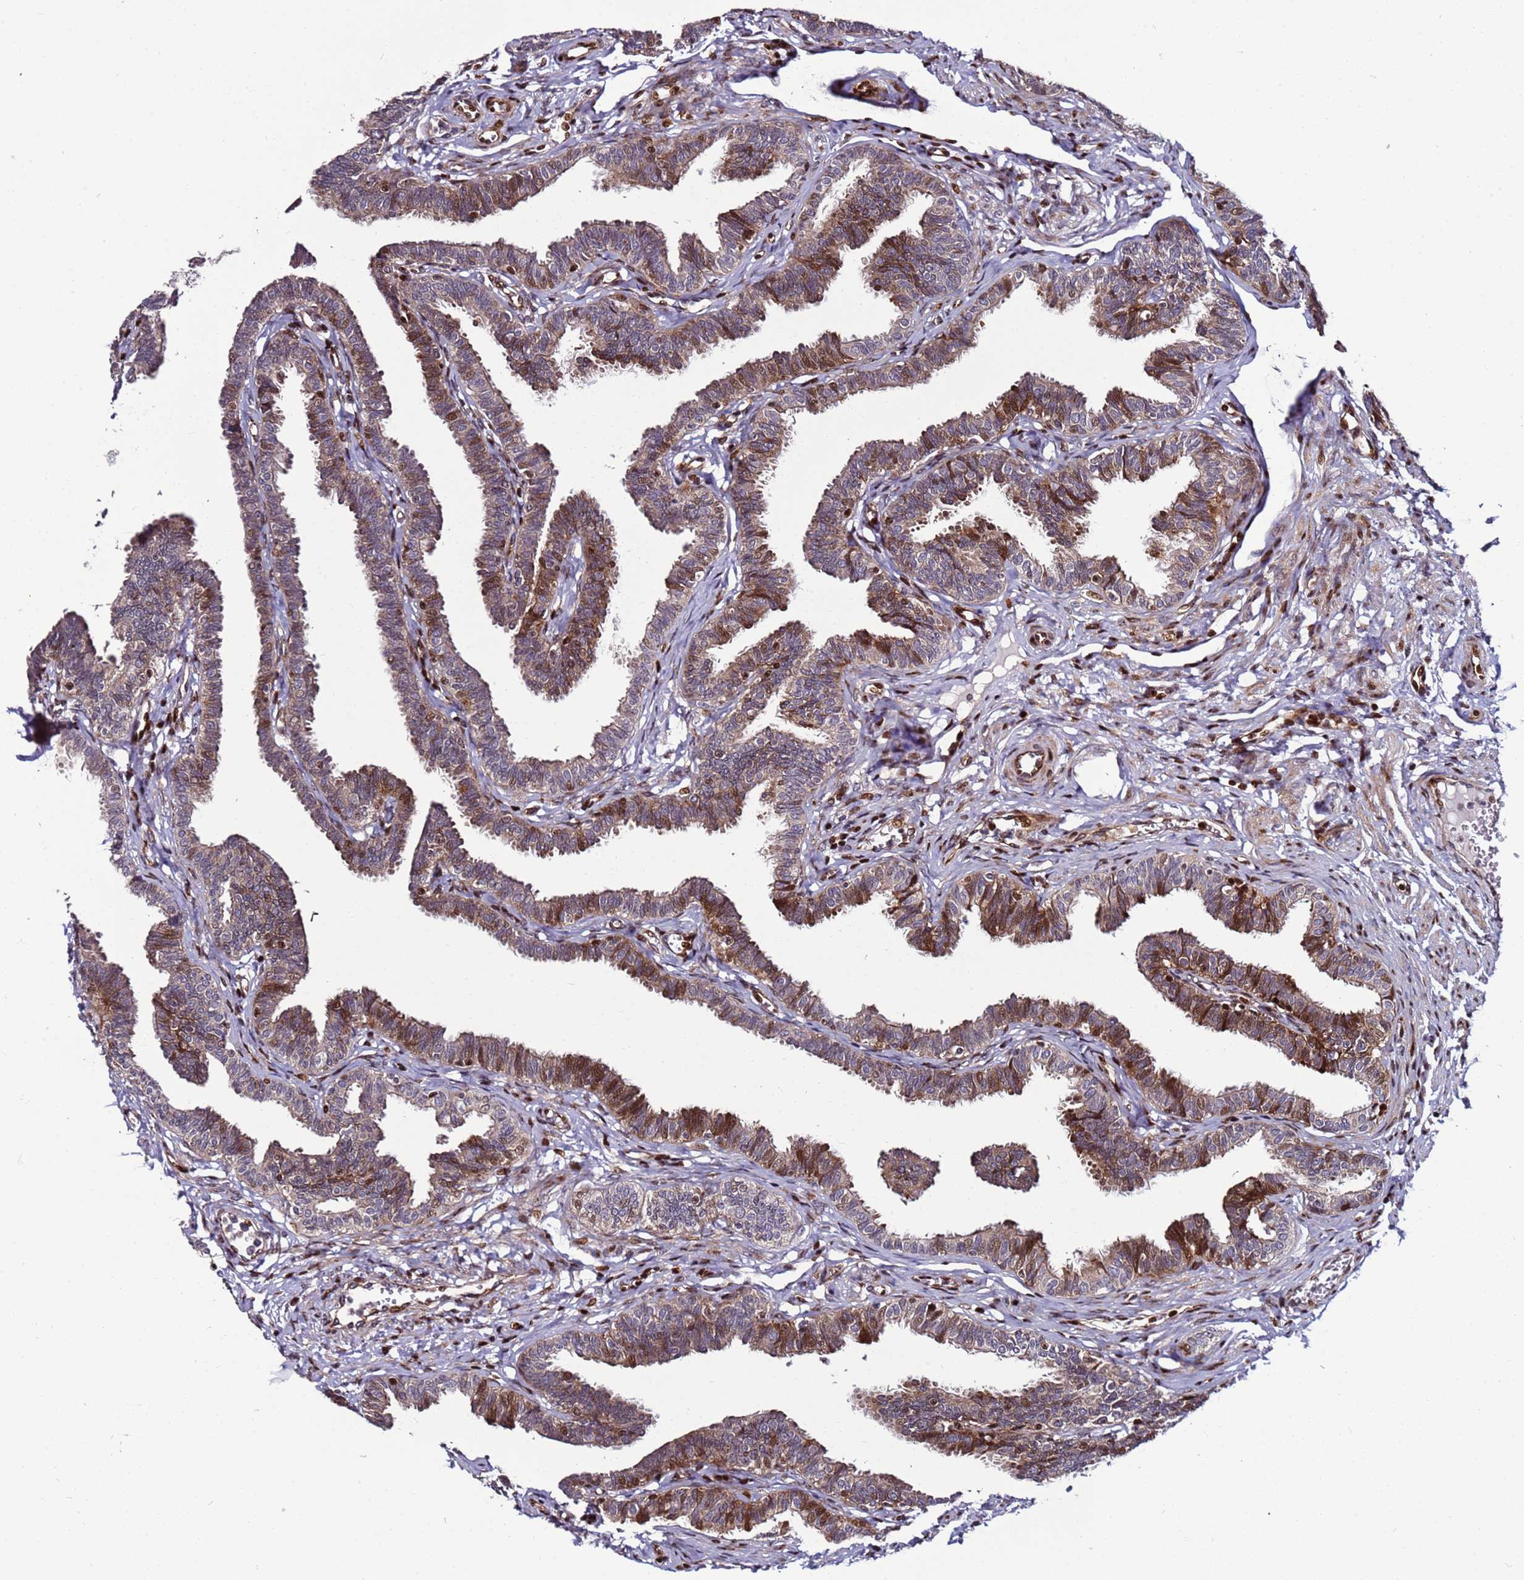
{"staining": {"intensity": "moderate", "quantity": "25%-75%", "location": "cytoplasmic/membranous,nuclear"}, "tissue": "fallopian tube", "cell_type": "Glandular cells", "image_type": "normal", "snomed": [{"axis": "morphology", "description": "Normal tissue, NOS"}, {"axis": "topography", "description": "Fallopian tube"}, {"axis": "topography", "description": "Ovary"}], "caption": "This image shows unremarkable fallopian tube stained with IHC to label a protein in brown. The cytoplasmic/membranous,nuclear of glandular cells show moderate positivity for the protein. Nuclei are counter-stained blue.", "gene": "WBP11", "patient": {"sex": "female", "age": 23}}